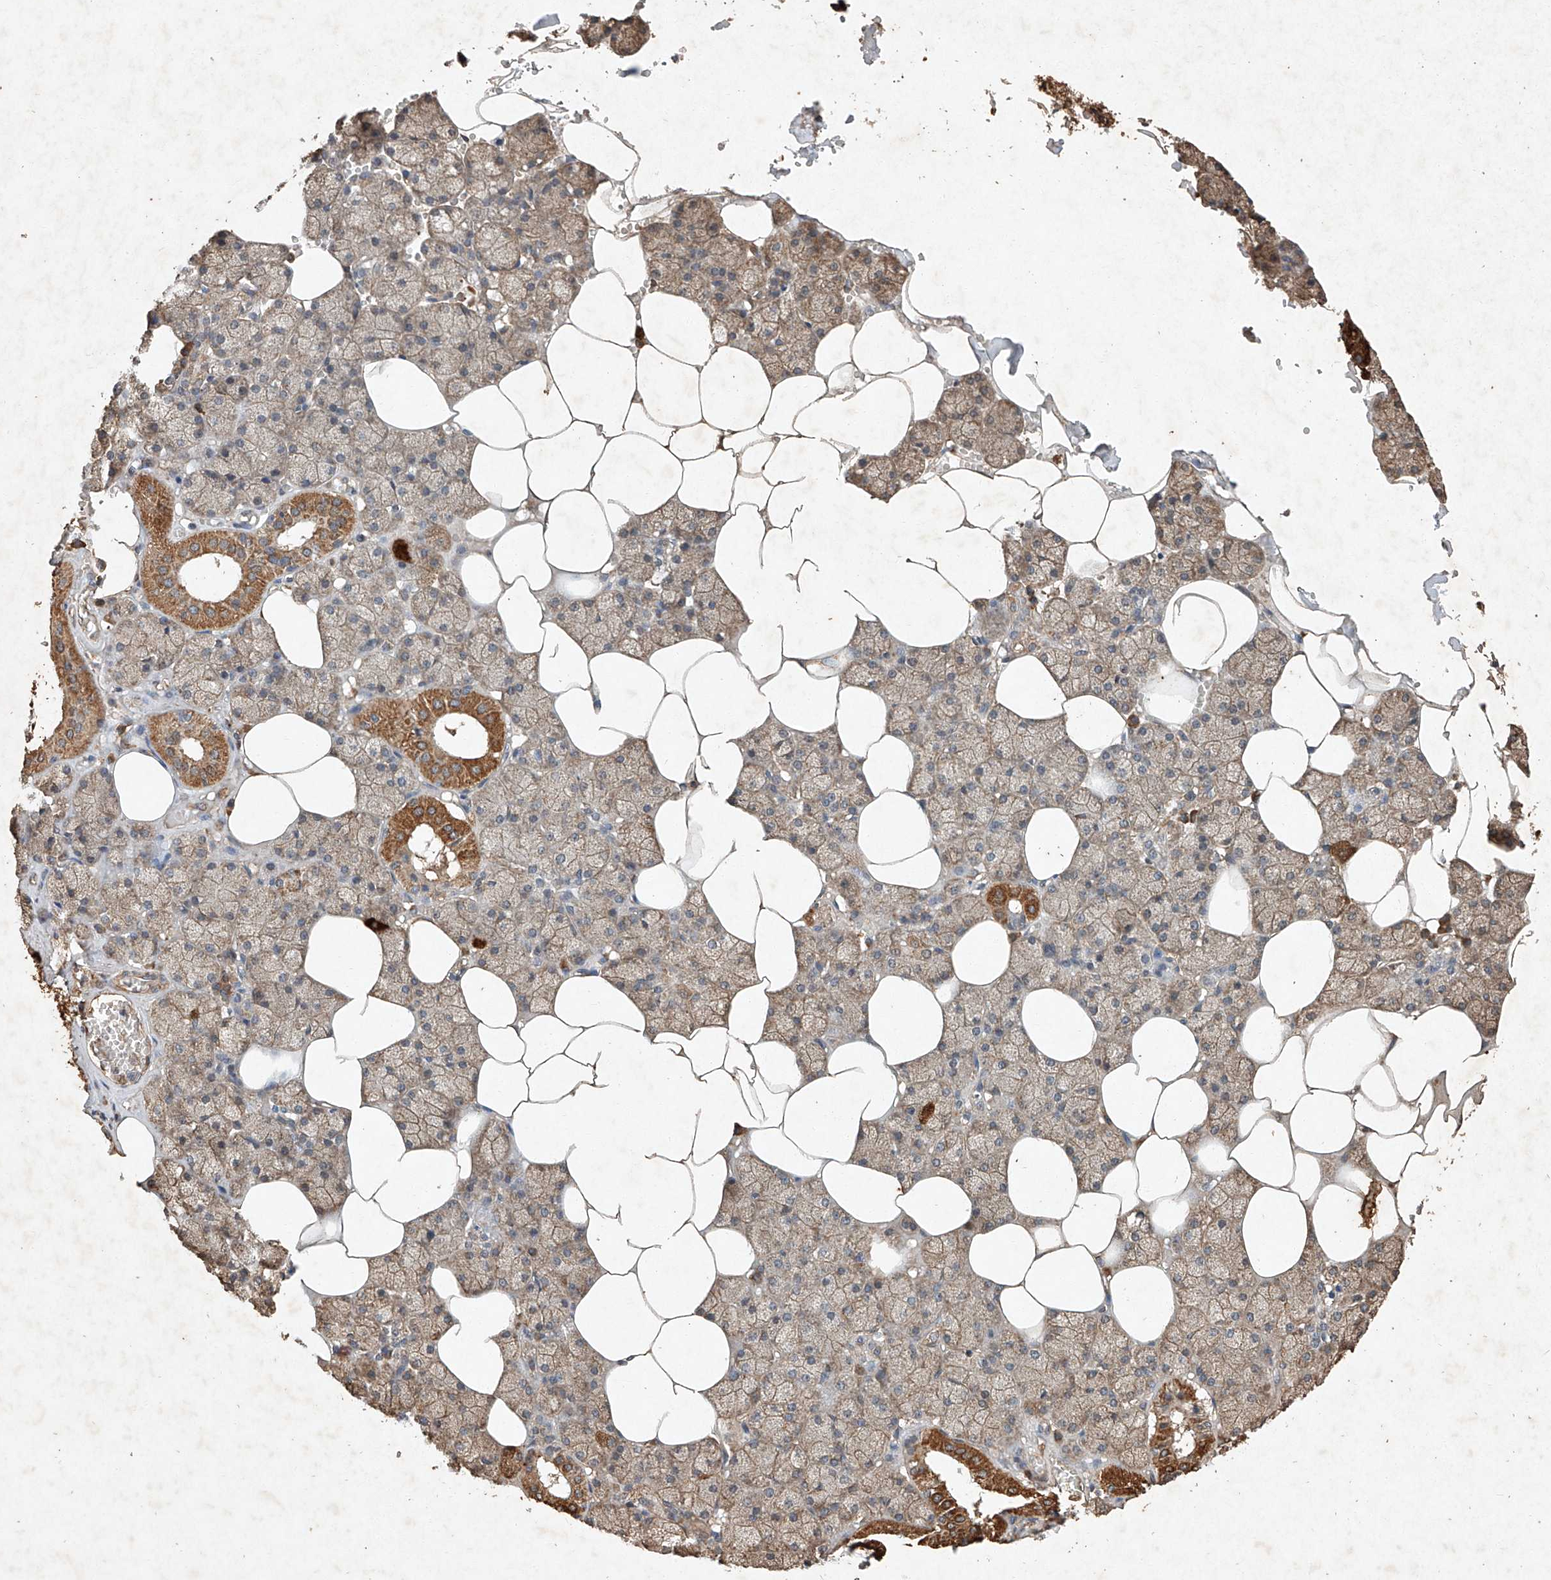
{"staining": {"intensity": "moderate", "quantity": "25%-75%", "location": "cytoplasmic/membranous"}, "tissue": "salivary gland", "cell_type": "Glandular cells", "image_type": "normal", "snomed": [{"axis": "morphology", "description": "Normal tissue, NOS"}, {"axis": "topography", "description": "Salivary gland"}], "caption": "This is a micrograph of immunohistochemistry (IHC) staining of normal salivary gland, which shows moderate staining in the cytoplasmic/membranous of glandular cells.", "gene": "STK3", "patient": {"sex": "male", "age": 62}}